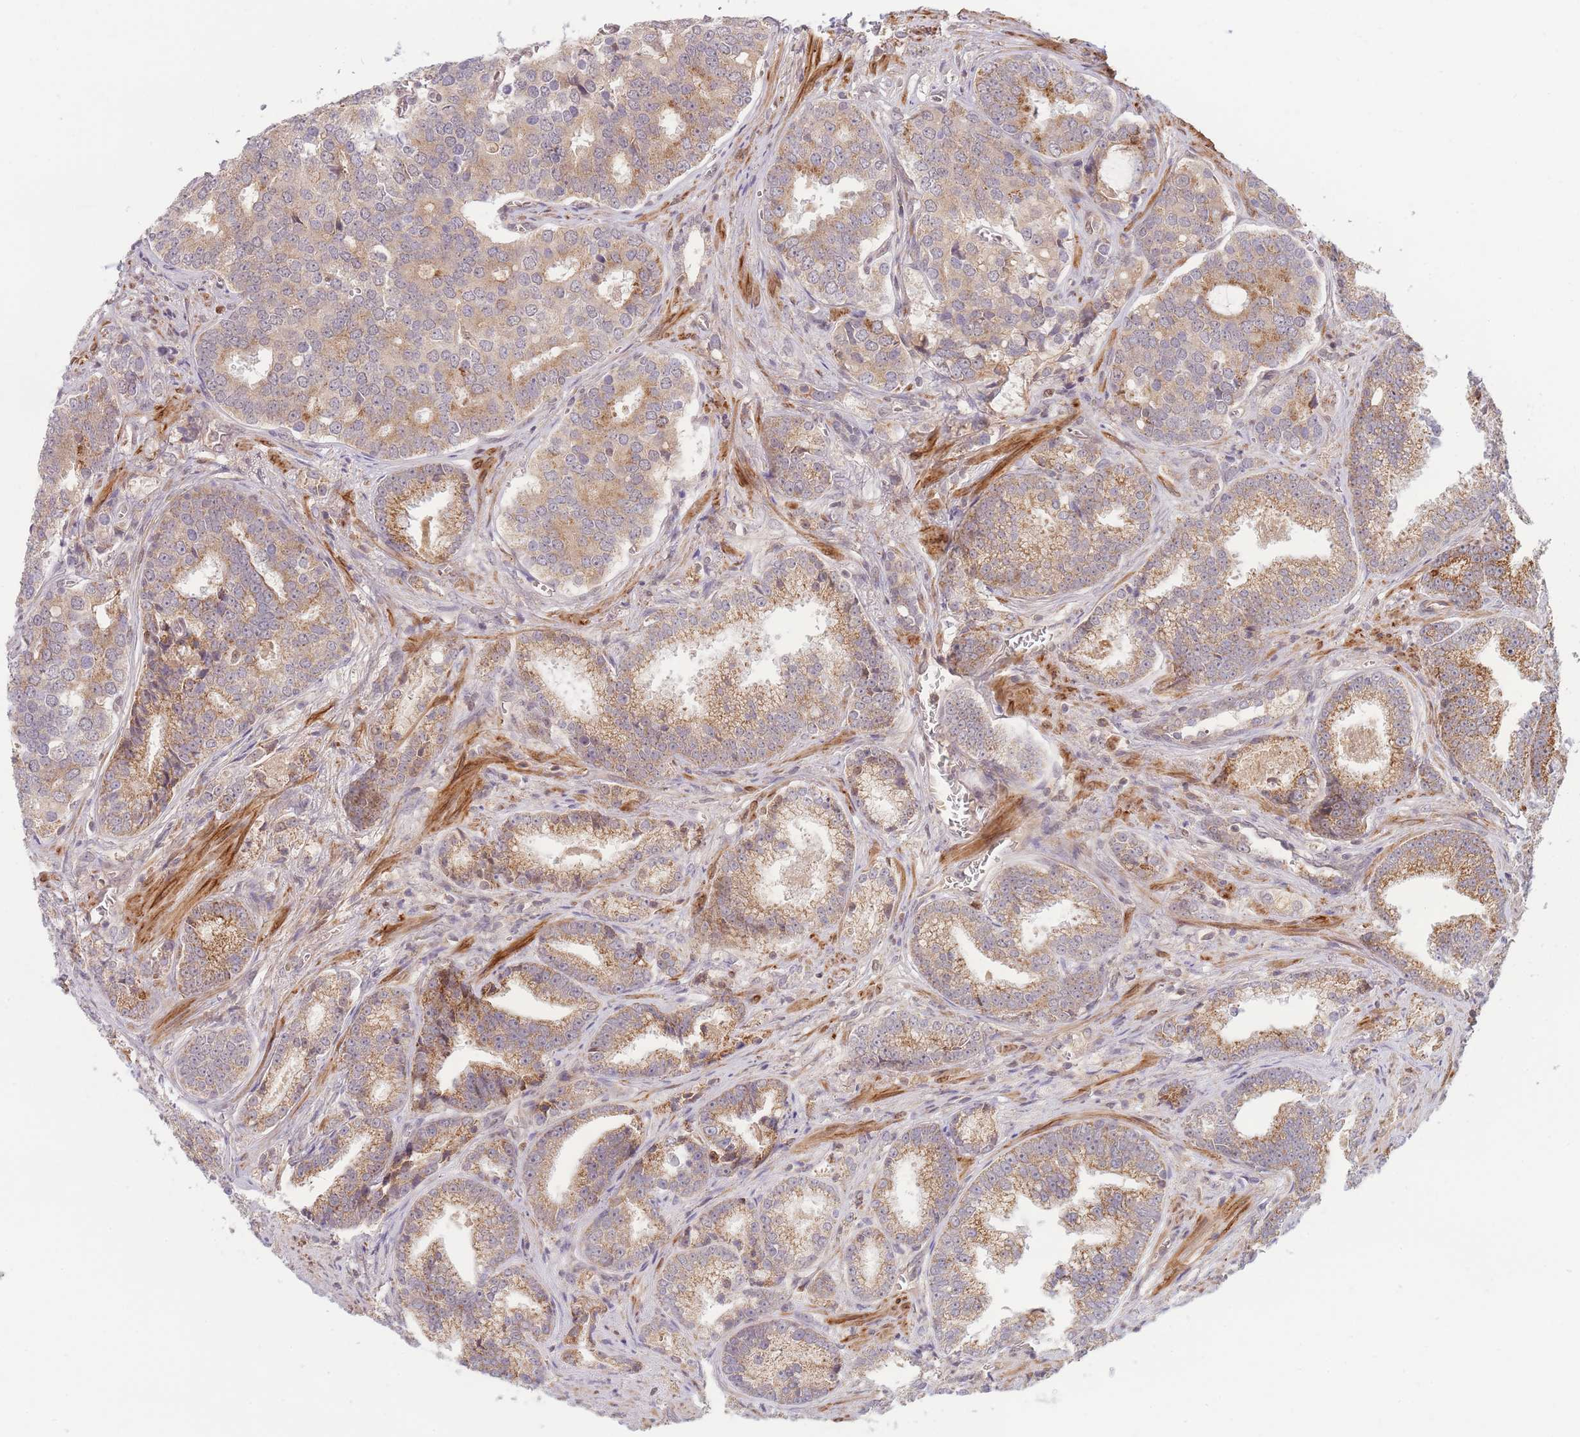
{"staining": {"intensity": "moderate", "quantity": ">75%", "location": "cytoplasmic/membranous"}, "tissue": "prostate cancer", "cell_type": "Tumor cells", "image_type": "cancer", "snomed": [{"axis": "morphology", "description": "Adenocarcinoma, High grade"}, {"axis": "topography", "description": "Prostate"}], "caption": "Protein positivity by immunohistochemistry displays moderate cytoplasmic/membranous expression in approximately >75% of tumor cells in prostate cancer (adenocarcinoma (high-grade)). The staining was performed using DAB (3,3'-diaminobenzidine) to visualize the protein expression in brown, while the nuclei were stained in blue with hematoxylin (Magnification: 20x).", "gene": "FAM153A", "patient": {"sex": "male", "age": 67}}